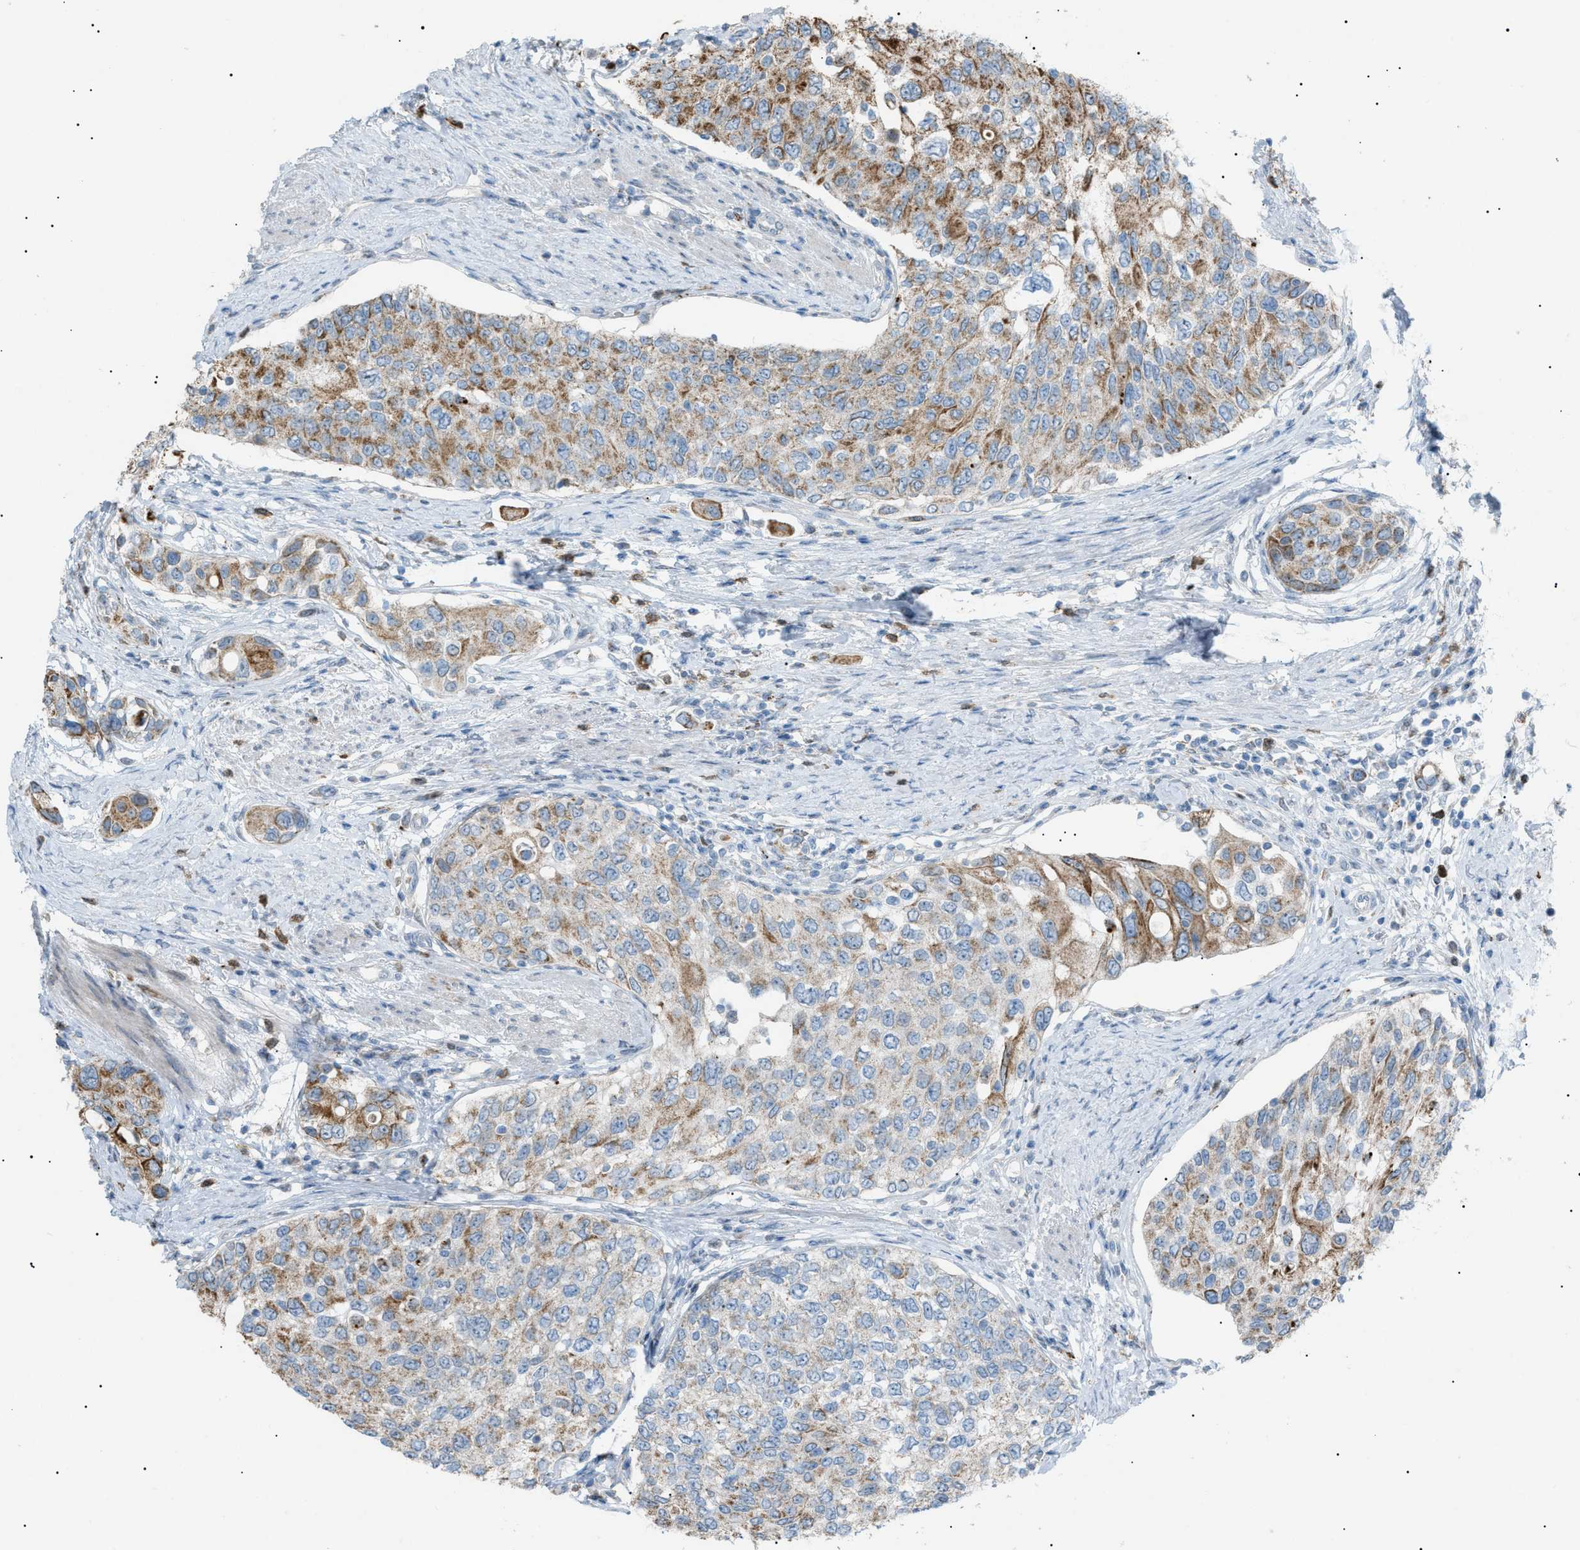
{"staining": {"intensity": "moderate", "quantity": "25%-75%", "location": "cytoplasmic/membranous"}, "tissue": "urothelial cancer", "cell_type": "Tumor cells", "image_type": "cancer", "snomed": [{"axis": "morphology", "description": "Urothelial carcinoma, High grade"}, {"axis": "topography", "description": "Urinary bladder"}], "caption": "The micrograph demonstrates a brown stain indicating the presence of a protein in the cytoplasmic/membranous of tumor cells in urothelial carcinoma (high-grade).", "gene": "ZNF516", "patient": {"sex": "female", "age": 56}}